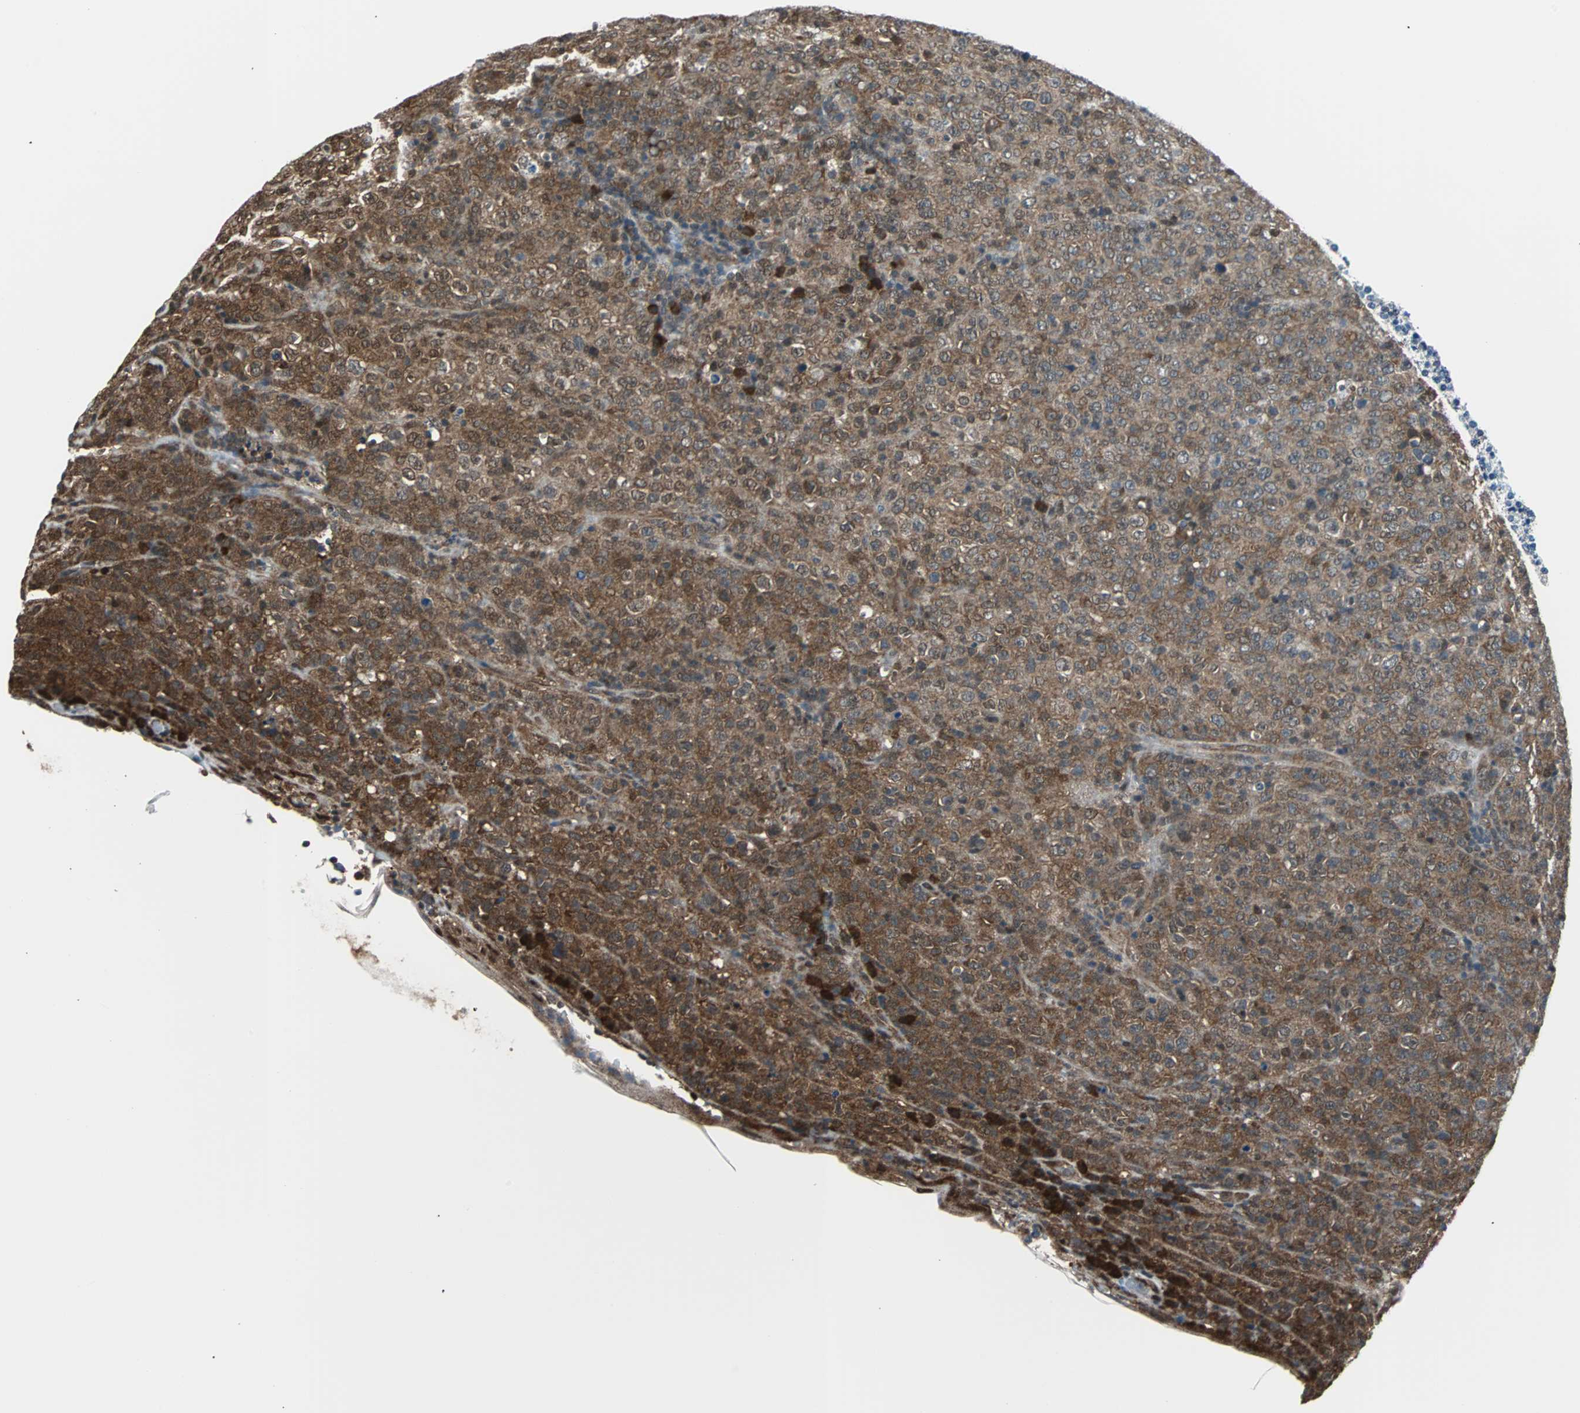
{"staining": {"intensity": "strong", "quantity": ">75%", "location": "cytoplasmic/membranous"}, "tissue": "lymphoma", "cell_type": "Tumor cells", "image_type": "cancer", "snomed": [{"axis": "morphology", "description": "Malignant lymphoma, non-Hodgkin's type, High grade"}, {"axis": "topography", "description": "Tonsil"}], "caption": "Protein staining of lymphoma tissue exhibits strong cytoplasmic/membranous positivity in approximately >75% of tumor cells.", "gene": "VCP", "patient": {"sex": "female", "age": 36}}